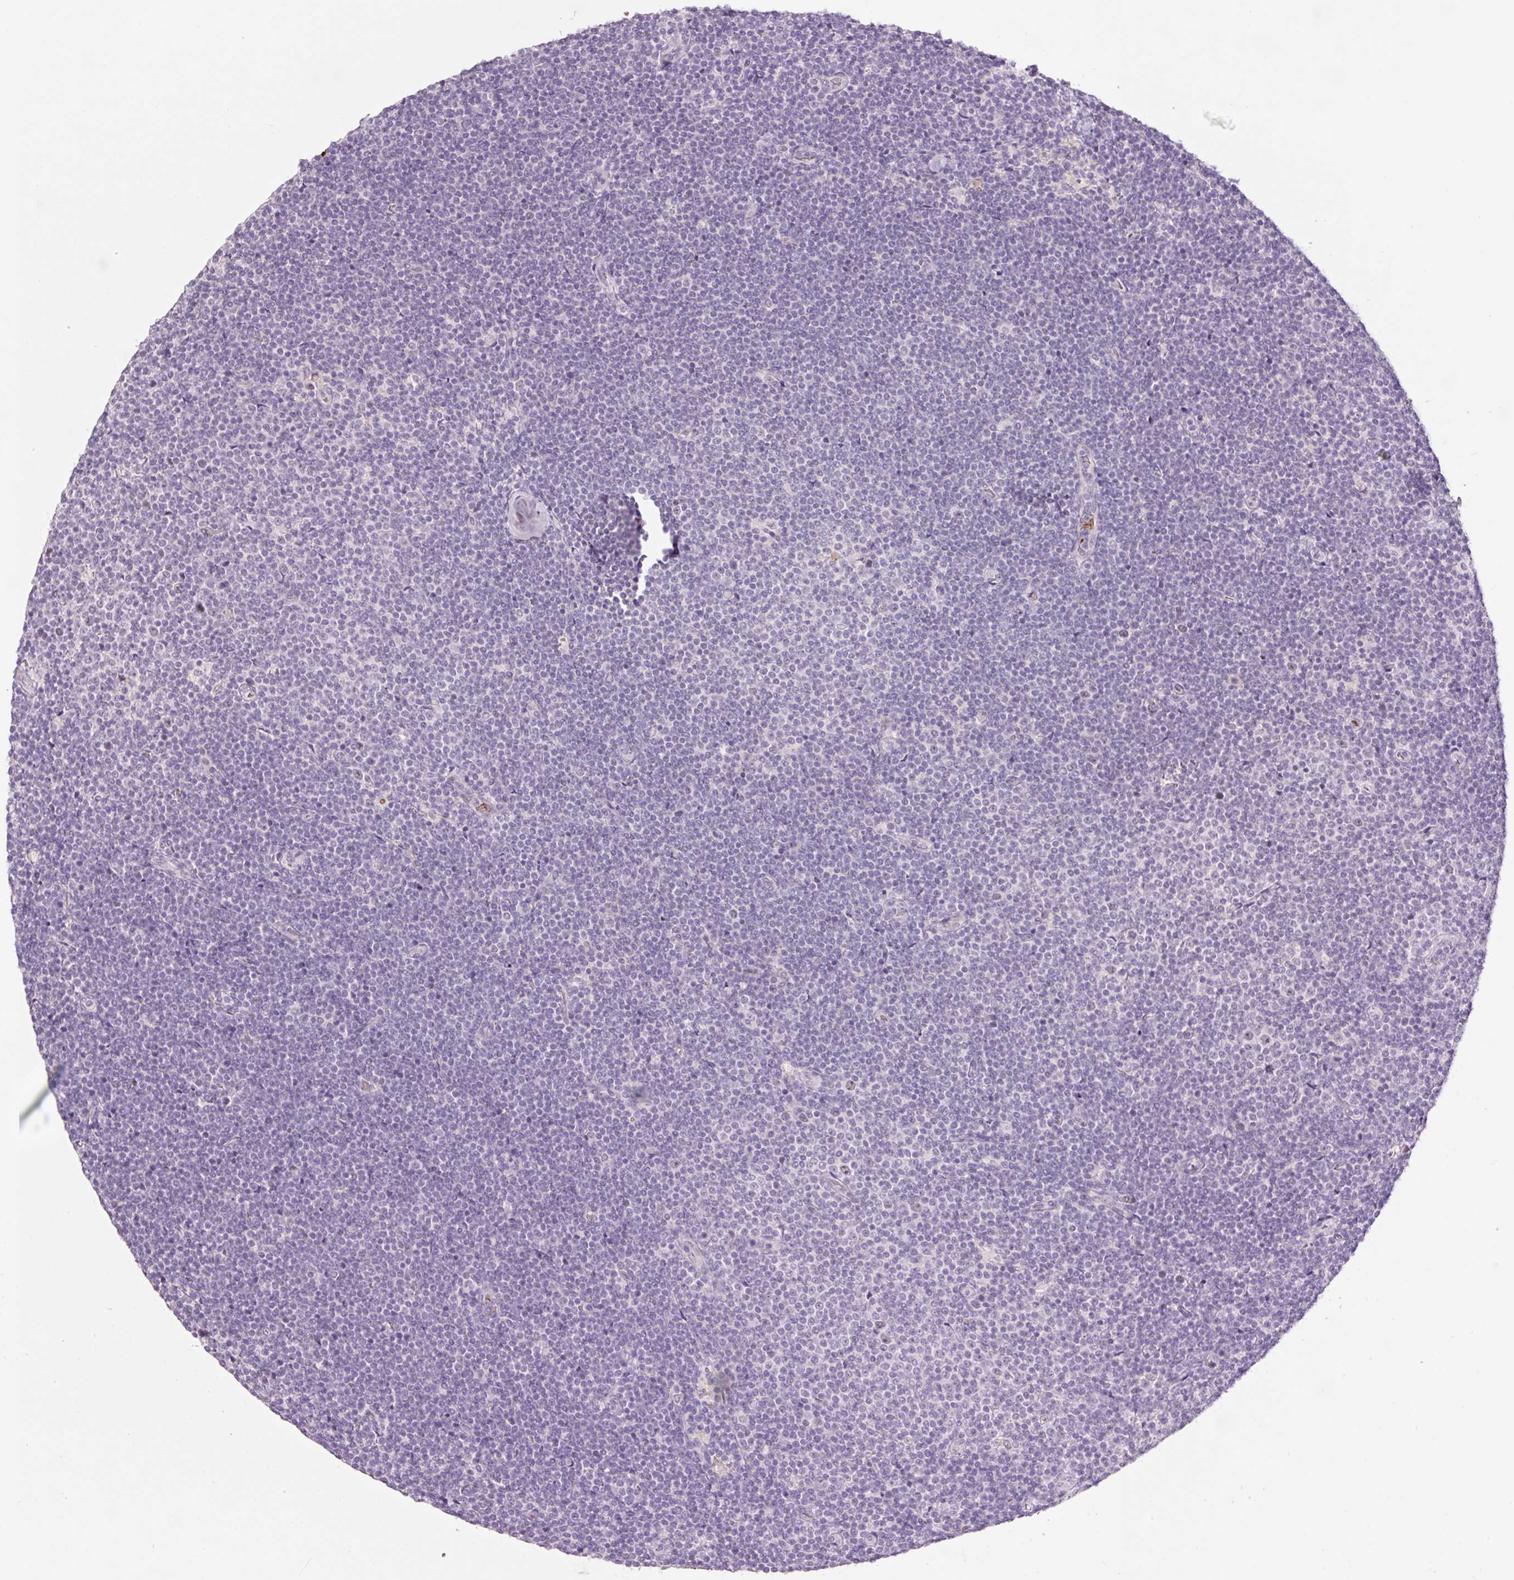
{"staining": {"intensity": "negative", "quantity": "none", "location": "none"}, "tissue": "lymphoma", "cell_type": "Tumor cells", "image_type": "cancer", "snomed": [{"axis": "morphology", "description": "Malignant lymphoma, non-Hodgkin's type, Low grade"}, {"axis": "topography", "description": "Lymph node"}], "caption": "This is a image of immunohistochemistry staining of low-grade malignant lymphoma, non-Hodgkin's type, which shows no positivity in tumor cells. Nuclei are stained in blue.", "gene": "LY6G6D", "patient": {"sex": "male", "age": 48}}